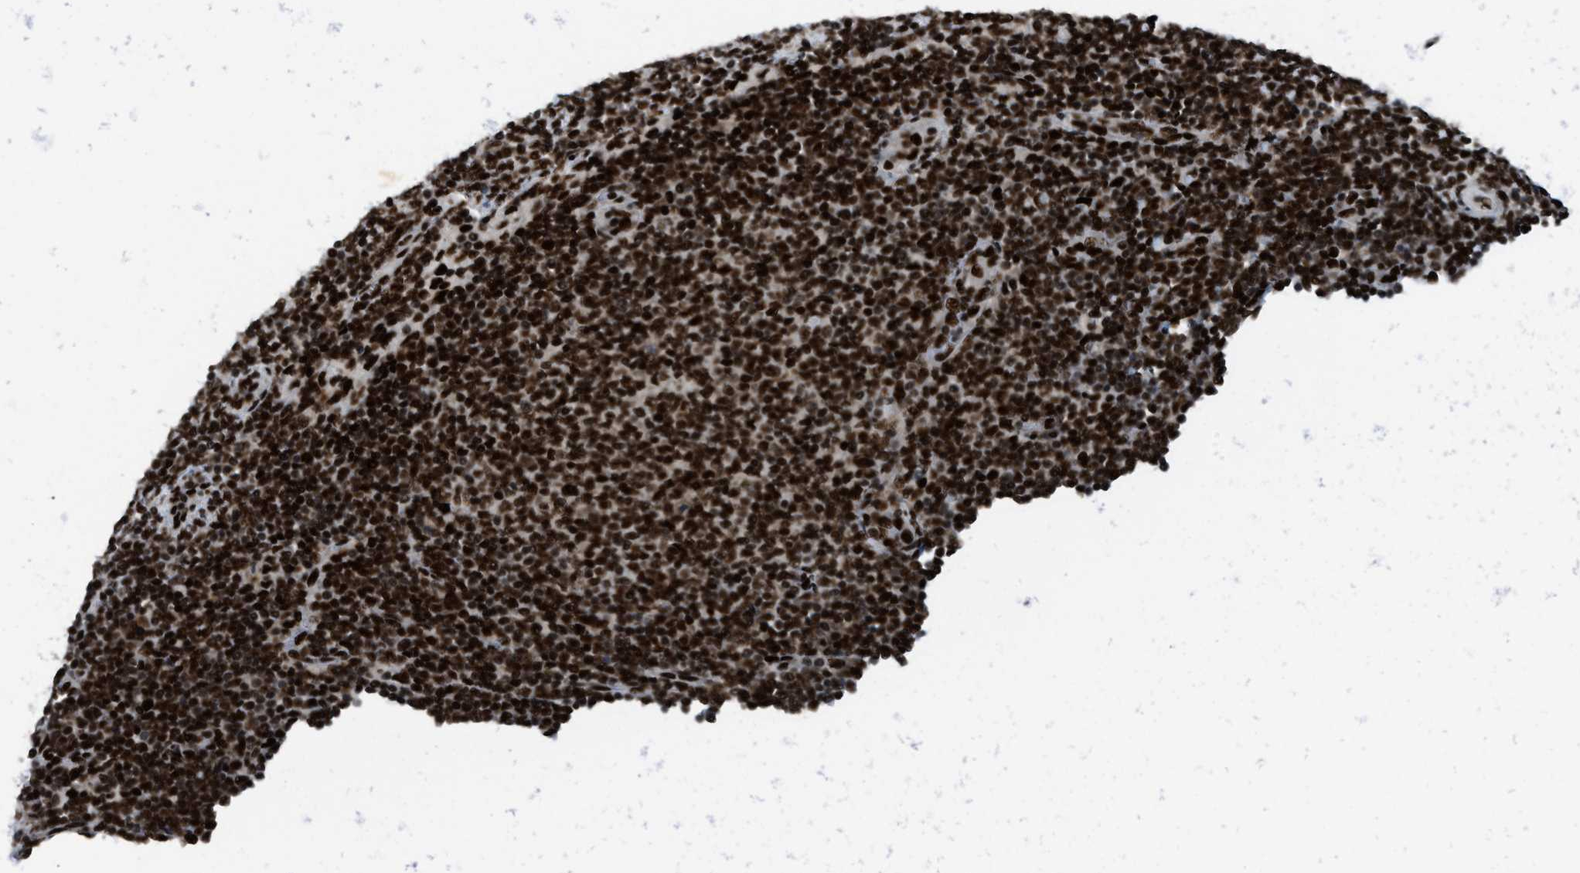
{"staining": {"intensity": "strong", "quantity": ">75%", "location": "nuclear"}, "tissue": "lymphoma", "cell_type": "Tumor cells", "image_type": "cancer", "snomed": [{"axis": "morphology", "description": "Malignant lymphoma, non-Hodgkin's type, Low grade"}, {"axis": "topography", "description": "Lymph node"}], "caption": "Brown immunohistochemical staining in malignant lymphoma, non-Hodgkin's type (low-grade) displays strong nuclear staining in about >75% of tumor cells.", "gene": "RFX5", "patient": {"sex": "male", "age": 66}}